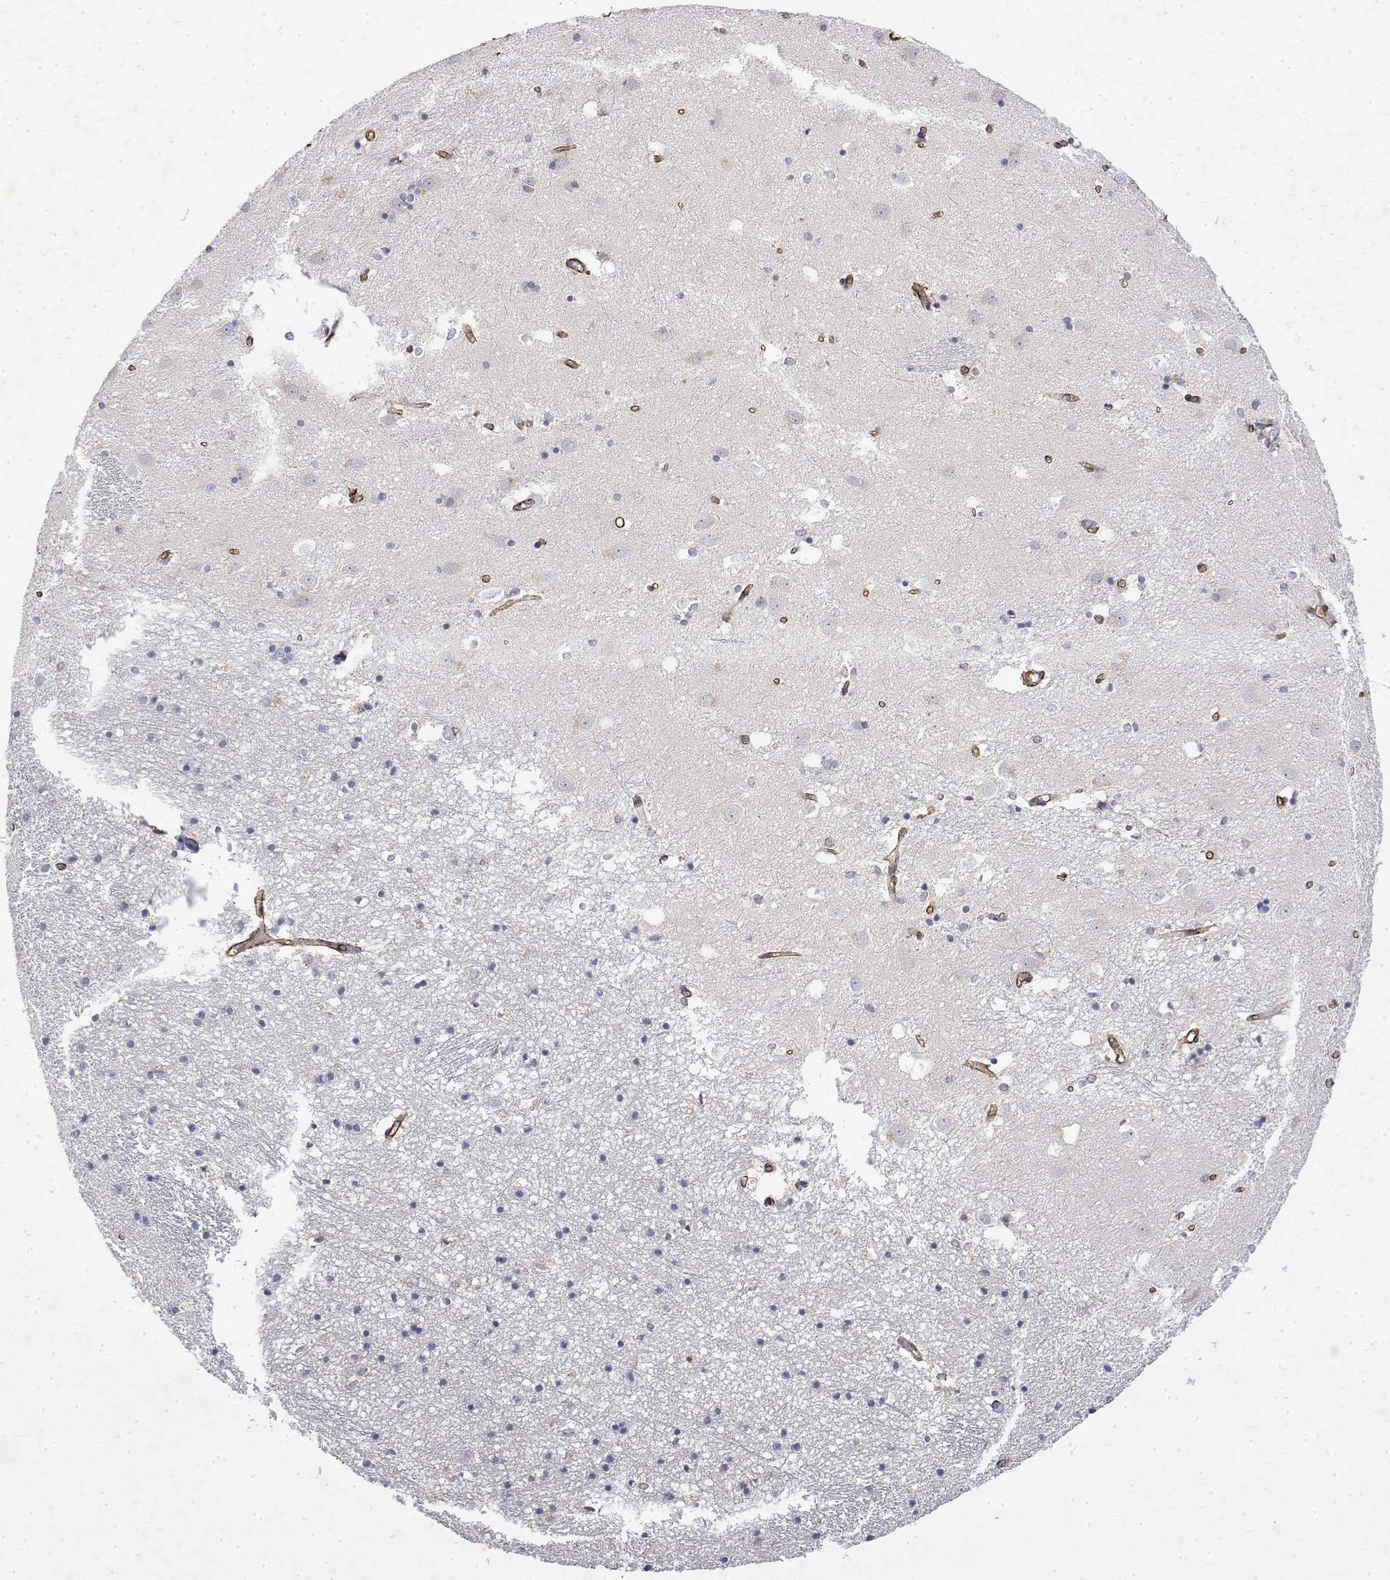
{"staining": {"intensity": "negative", "quantity": "none", "location": "none"}, "tissue": "caudate", "cell_type": "Glial cells", "image_type": "normal", "snomed": [{"axis": "morphology", "description": "Normal tissue, NOS"}, {"axis": "topography", "description": "Lateral ventricle wall"}], "caption": "Photomicrograph shows no significant protein positivity in glial cells of normal caudate. (DAB (3,3'-diaminobenzidine) IHC with hematoxylin counter stain).", "gene": "SOWAHD", "patient": {"sex": "male", "age": 54}}